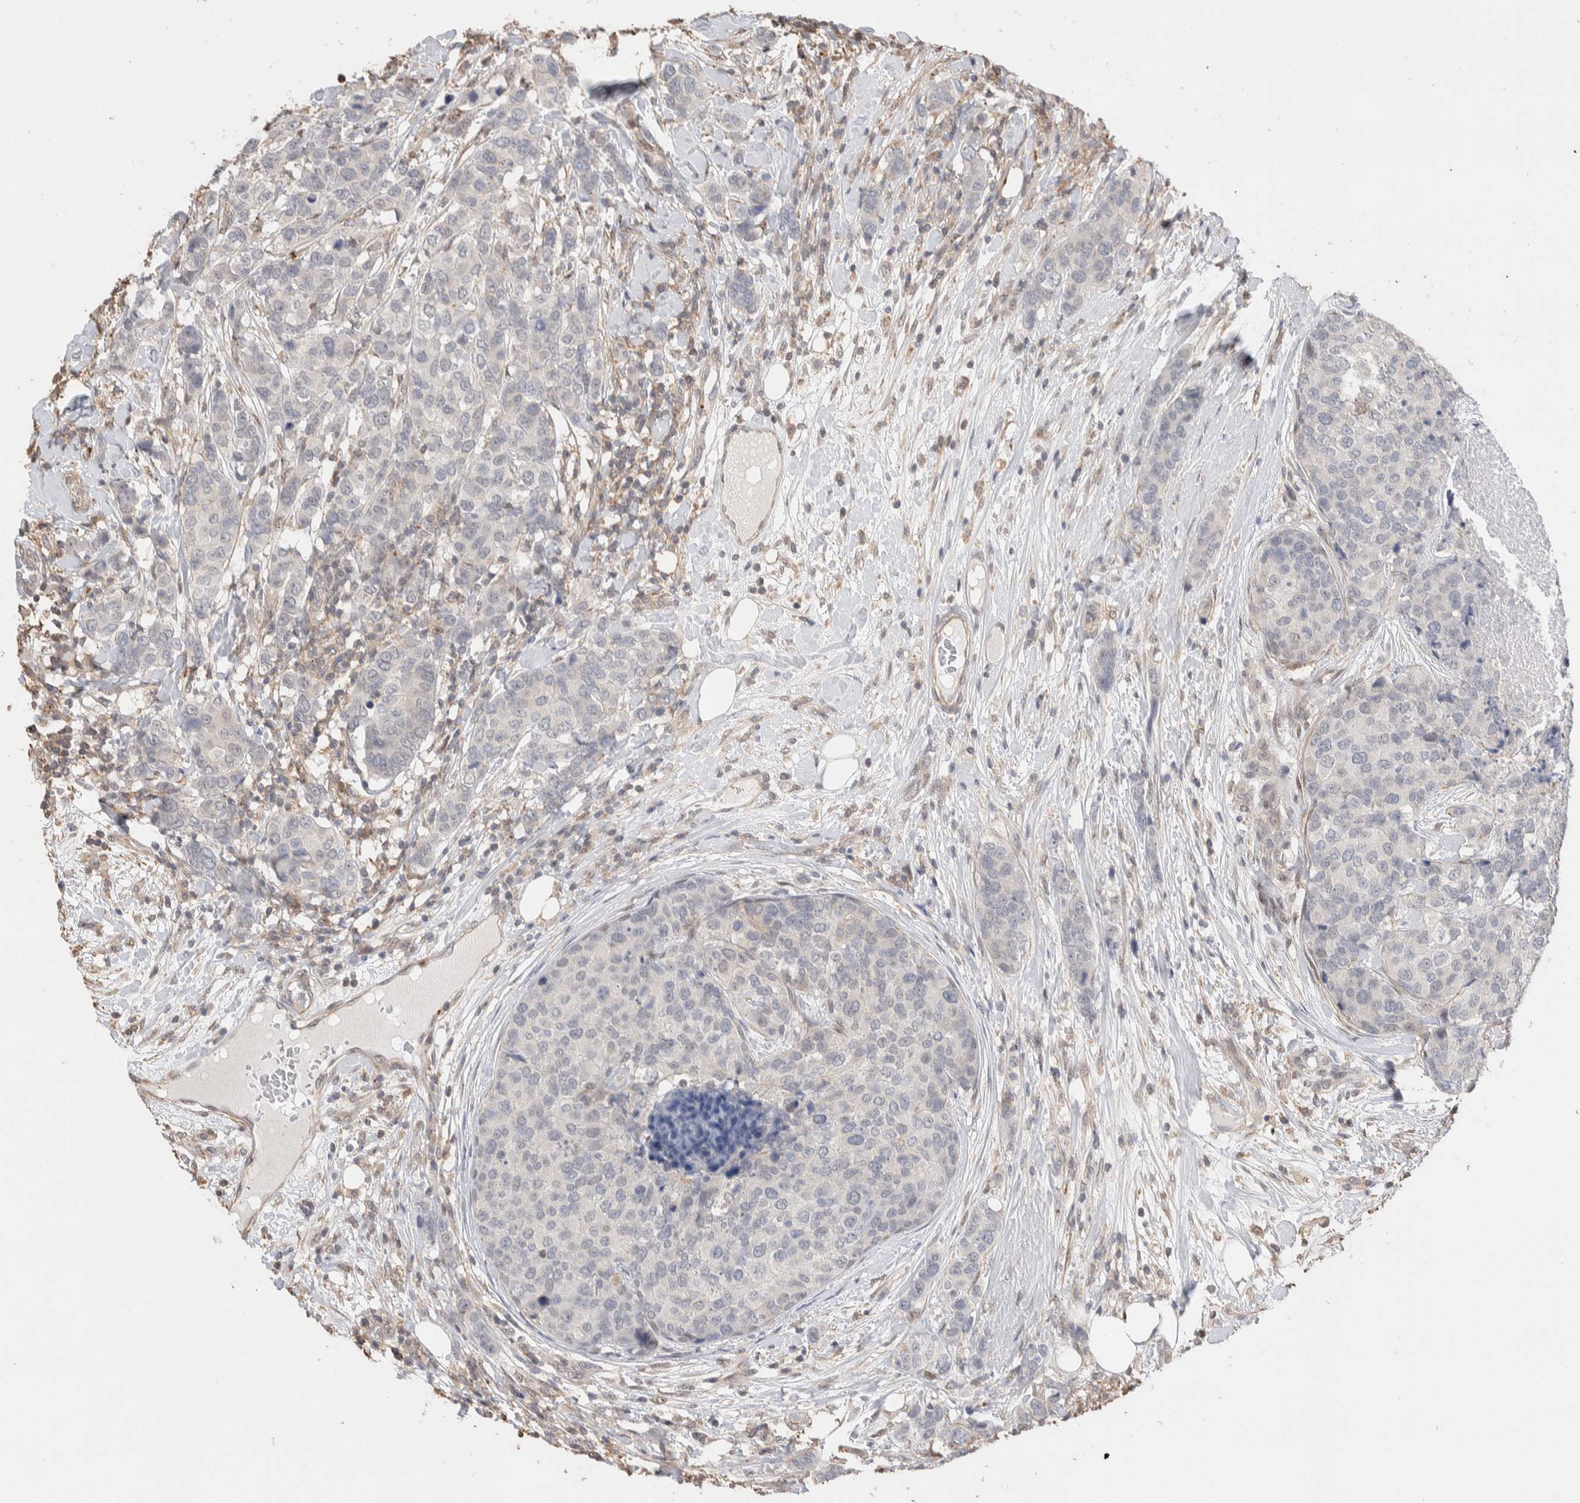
{"staining": {"intensity": "negative", "quantity": "none", "location": "none"}, "tissue": "breast cancer", "cell_type": "Tumor cells", "image_type": "cancer", "snomed": [{"axis": "morphology", "description": "Lobular carcinoma"}, {"axis": "topography", "description": "Breast"}], "caption": "Protein analysis of breast cancer (lobular carcinoma) shows no significant expression in tumor cells.", "gene": "ZNF704", "patient": {"sex": "female", "age": 59}}